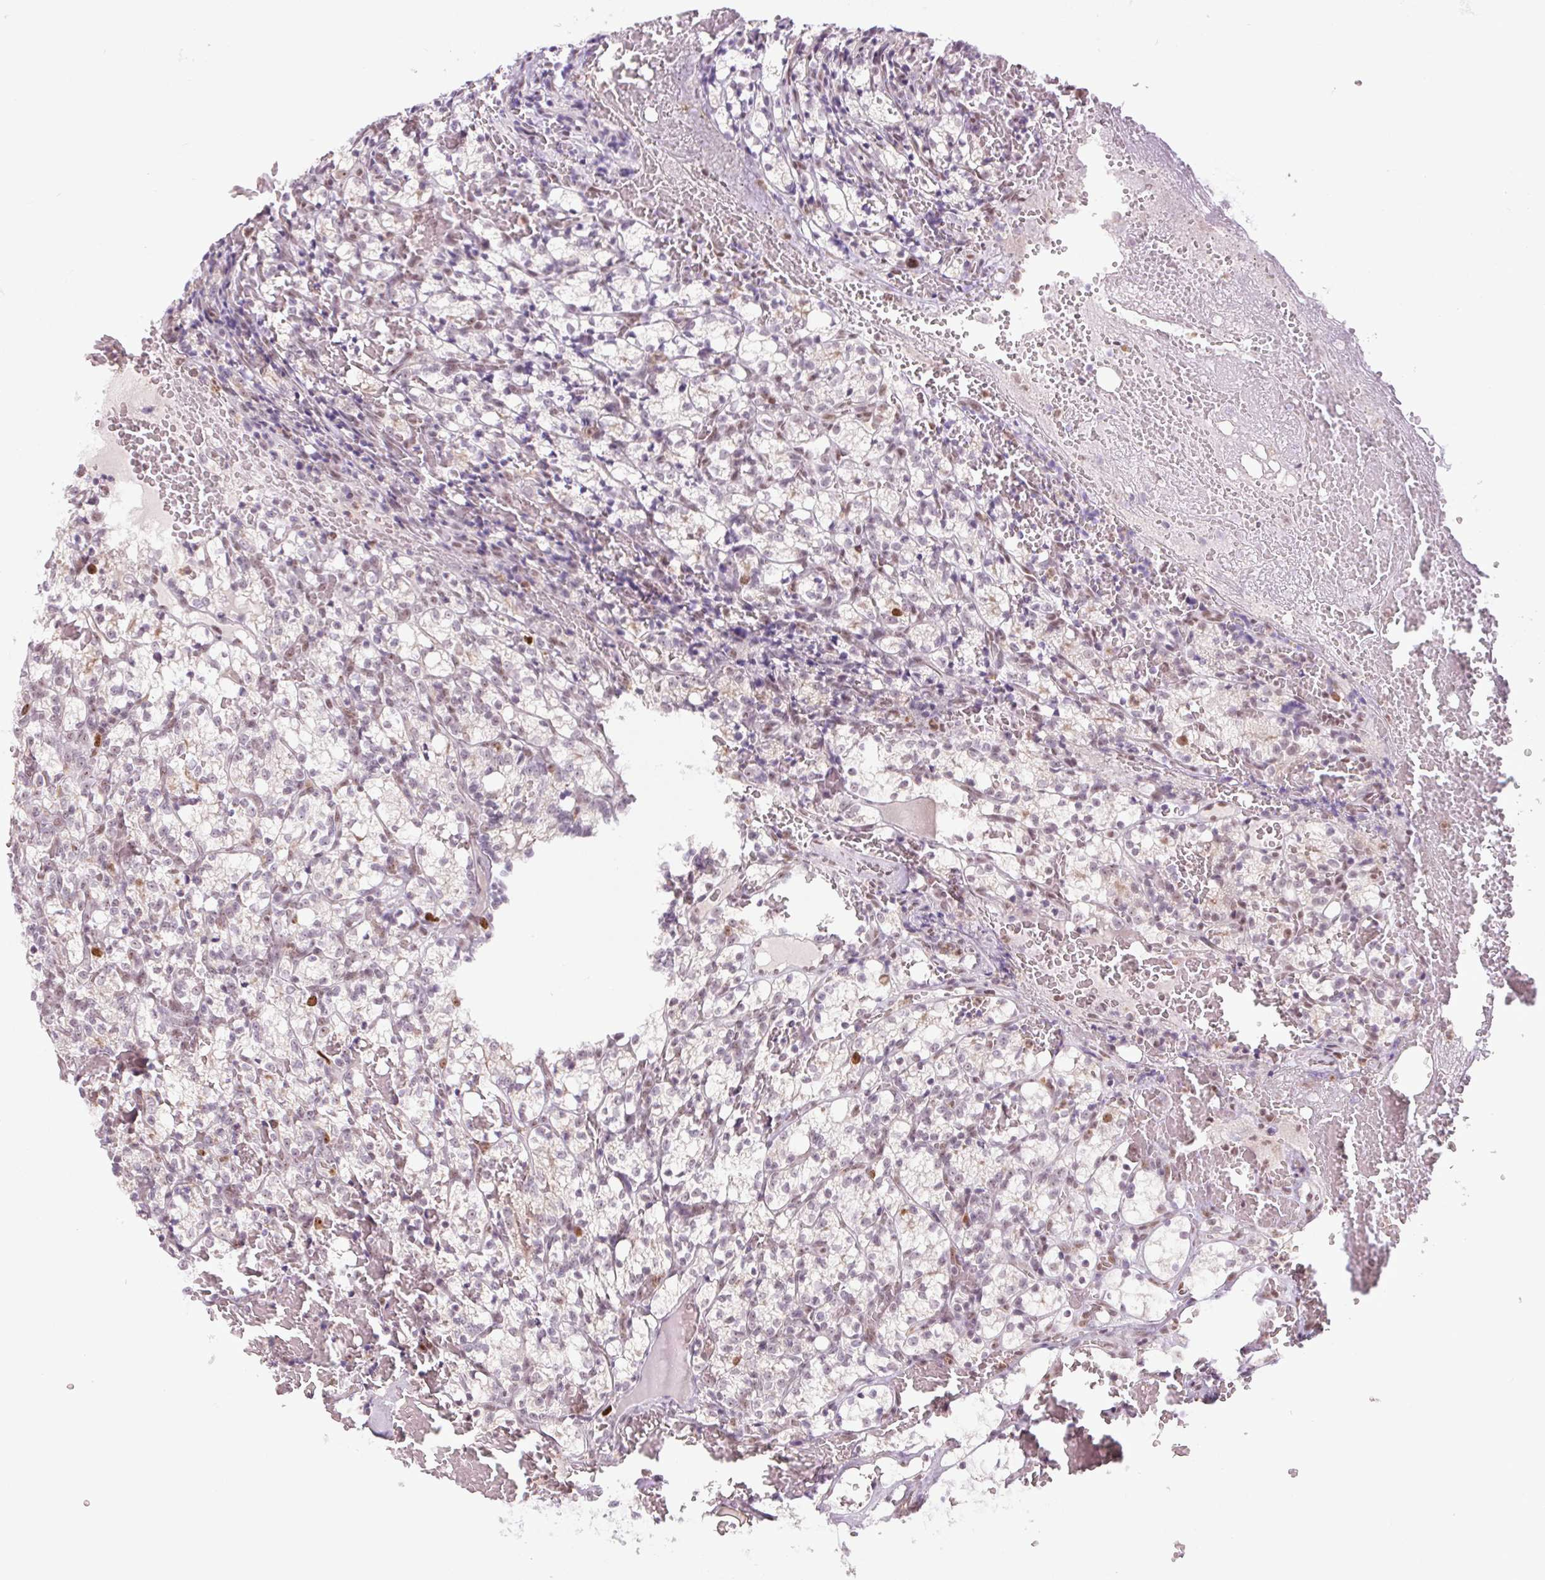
{"staining": {"intensity": "negative", "quantity": "none", "location": "none"}, "tissue": "renal cancer", "cell_type": "Tumor cells", "image_type": "cancer", "snomed": [{"axis": "morphology", "description": "Adenocarcinoma, NOS"}, {"axis": "topography", "description": "Kidney"}], "caption": "Immunohistochemical staining of adenocarcinoma (renal) exhibits no significant expression in tumor cells.", "gene": "SMIM6", "patient": {"sex": "female", "age": 69}}